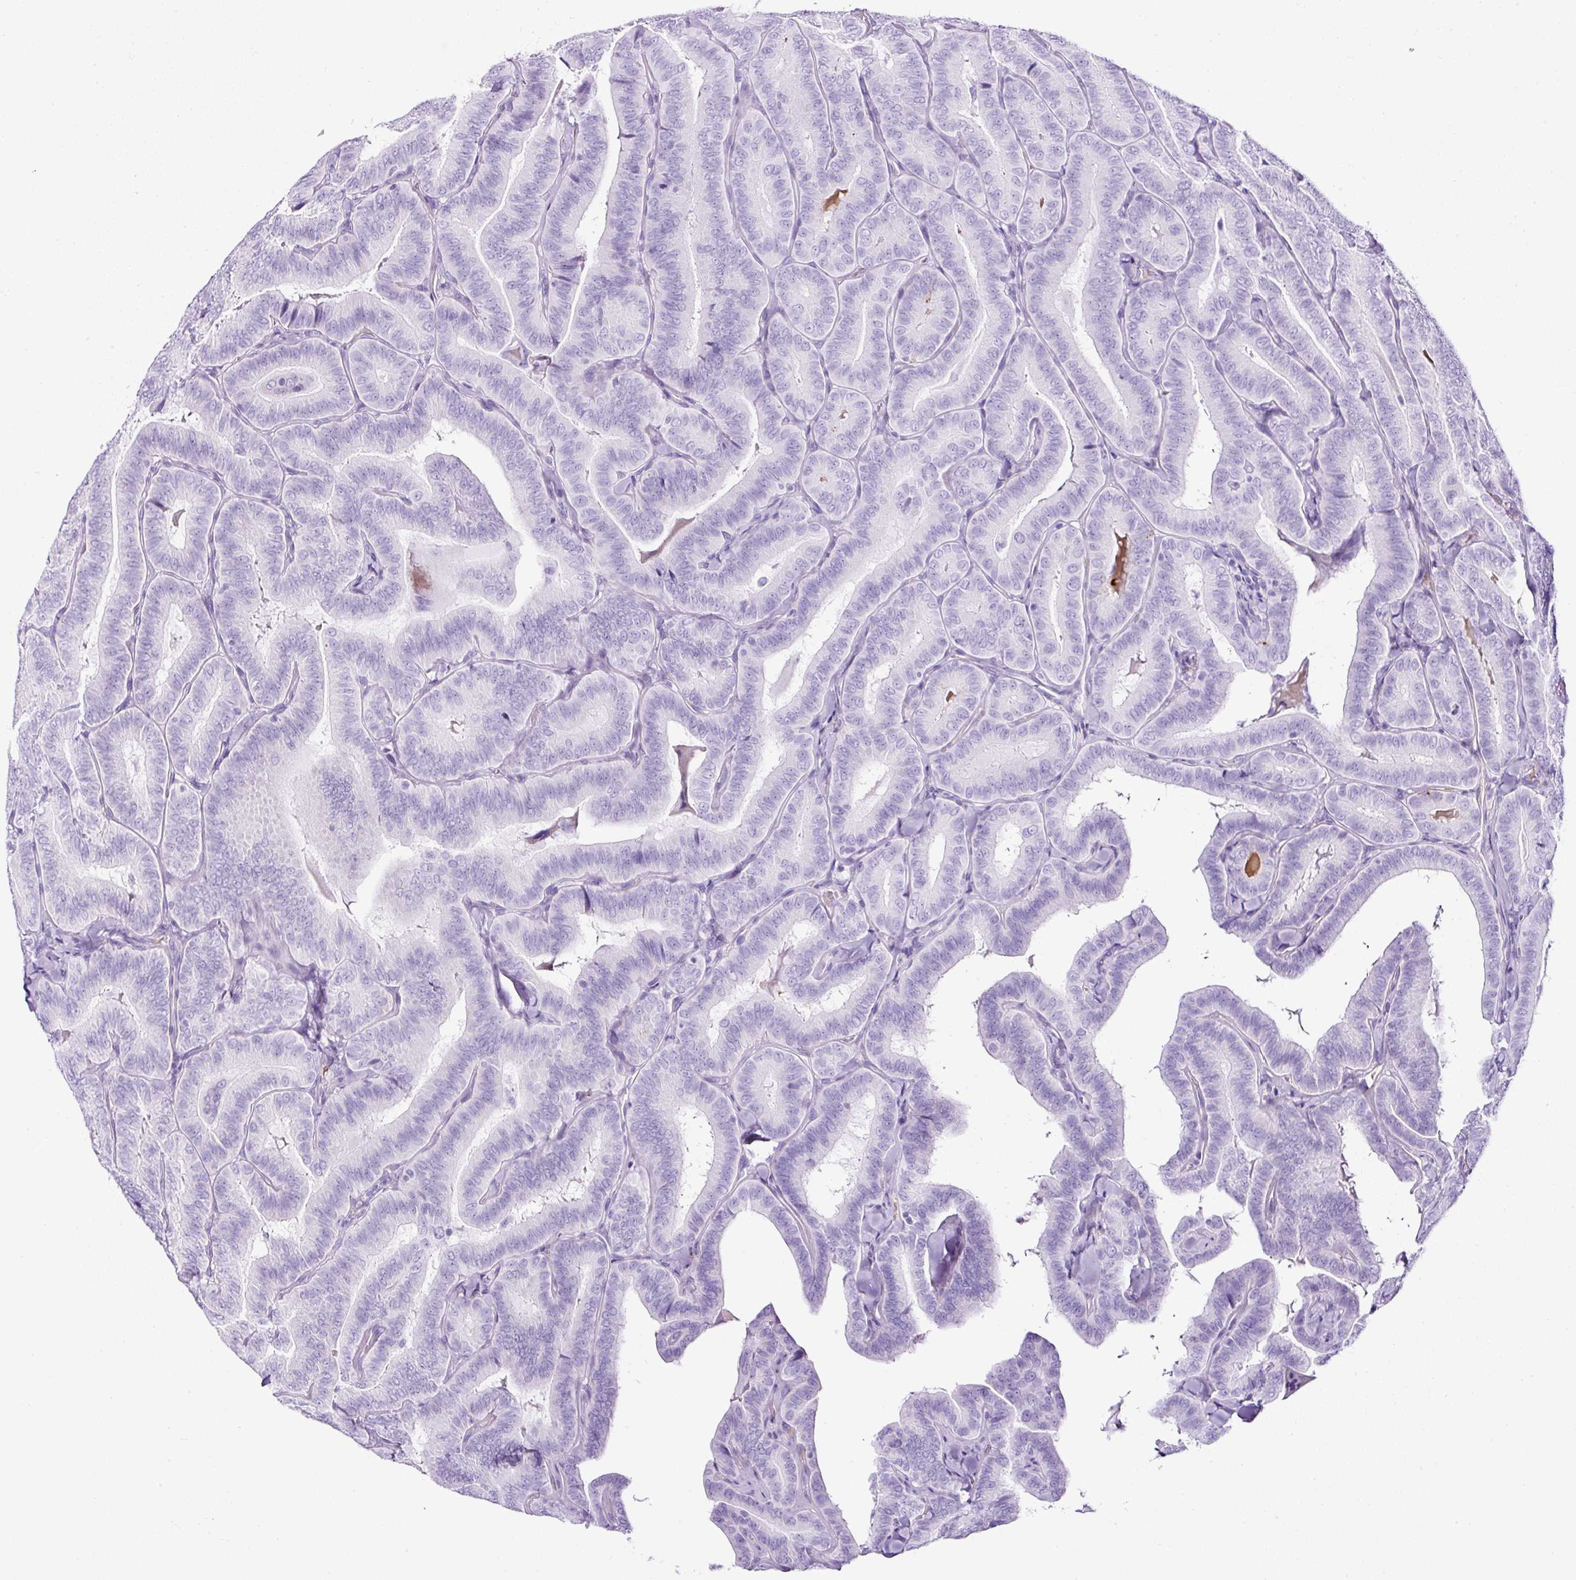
{"staining": {"intensity": "negative", "quantity": "none", "location": "none"}, "tissue": "thyroid cancer", "cell_type": "Tumor cells", "image_type": "cancer", "snomed": [{"axis": "morphology", "description": "Papillary adenocarcinoma, NOS"}, {"axis": "topography", "description": "Thyroid gland"}], "caption": "A micrograph of human papillary adenocarcinoma (thyroid) is negative for staining in tumor cells.", "gene": "TMEM200B", "patient": {"sex": "male", "age": 61}}